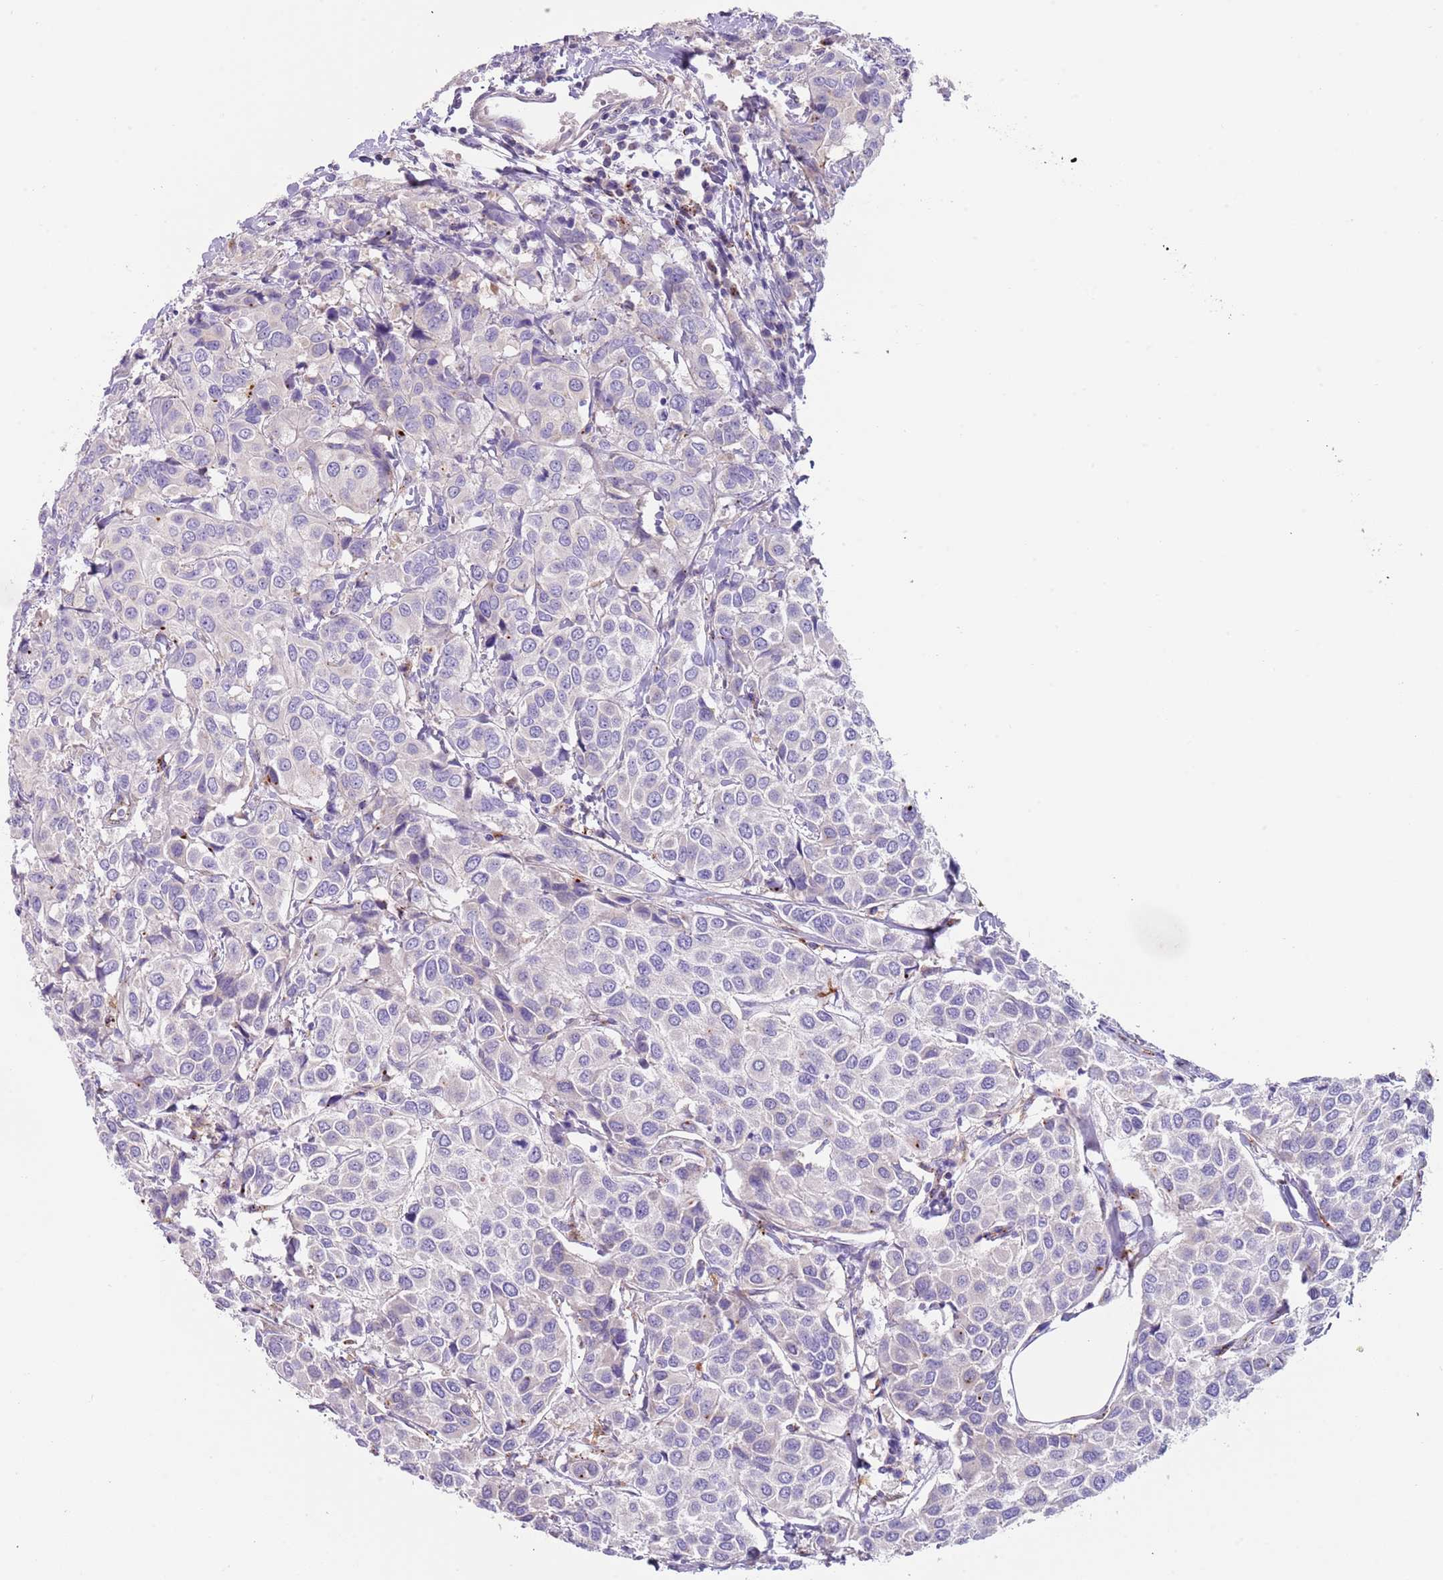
{"staining": {"intensity": "negative", "quantity": "none", "location": "none"}, "tissue": "breast cancer", "cell_type": "Tumor cells", "image_type": "cancer", "snomed": [{"axis": "morphology", "description": "Duct carcinoma"}, {"axis": "topography", "description": "Breast"}], "caption": "There is no significant expression in tumor cells of breast cancer (invasive ductal carcinoma).", "gene": "LRRN3", "patient": {"sex": "female", "age": 55}}